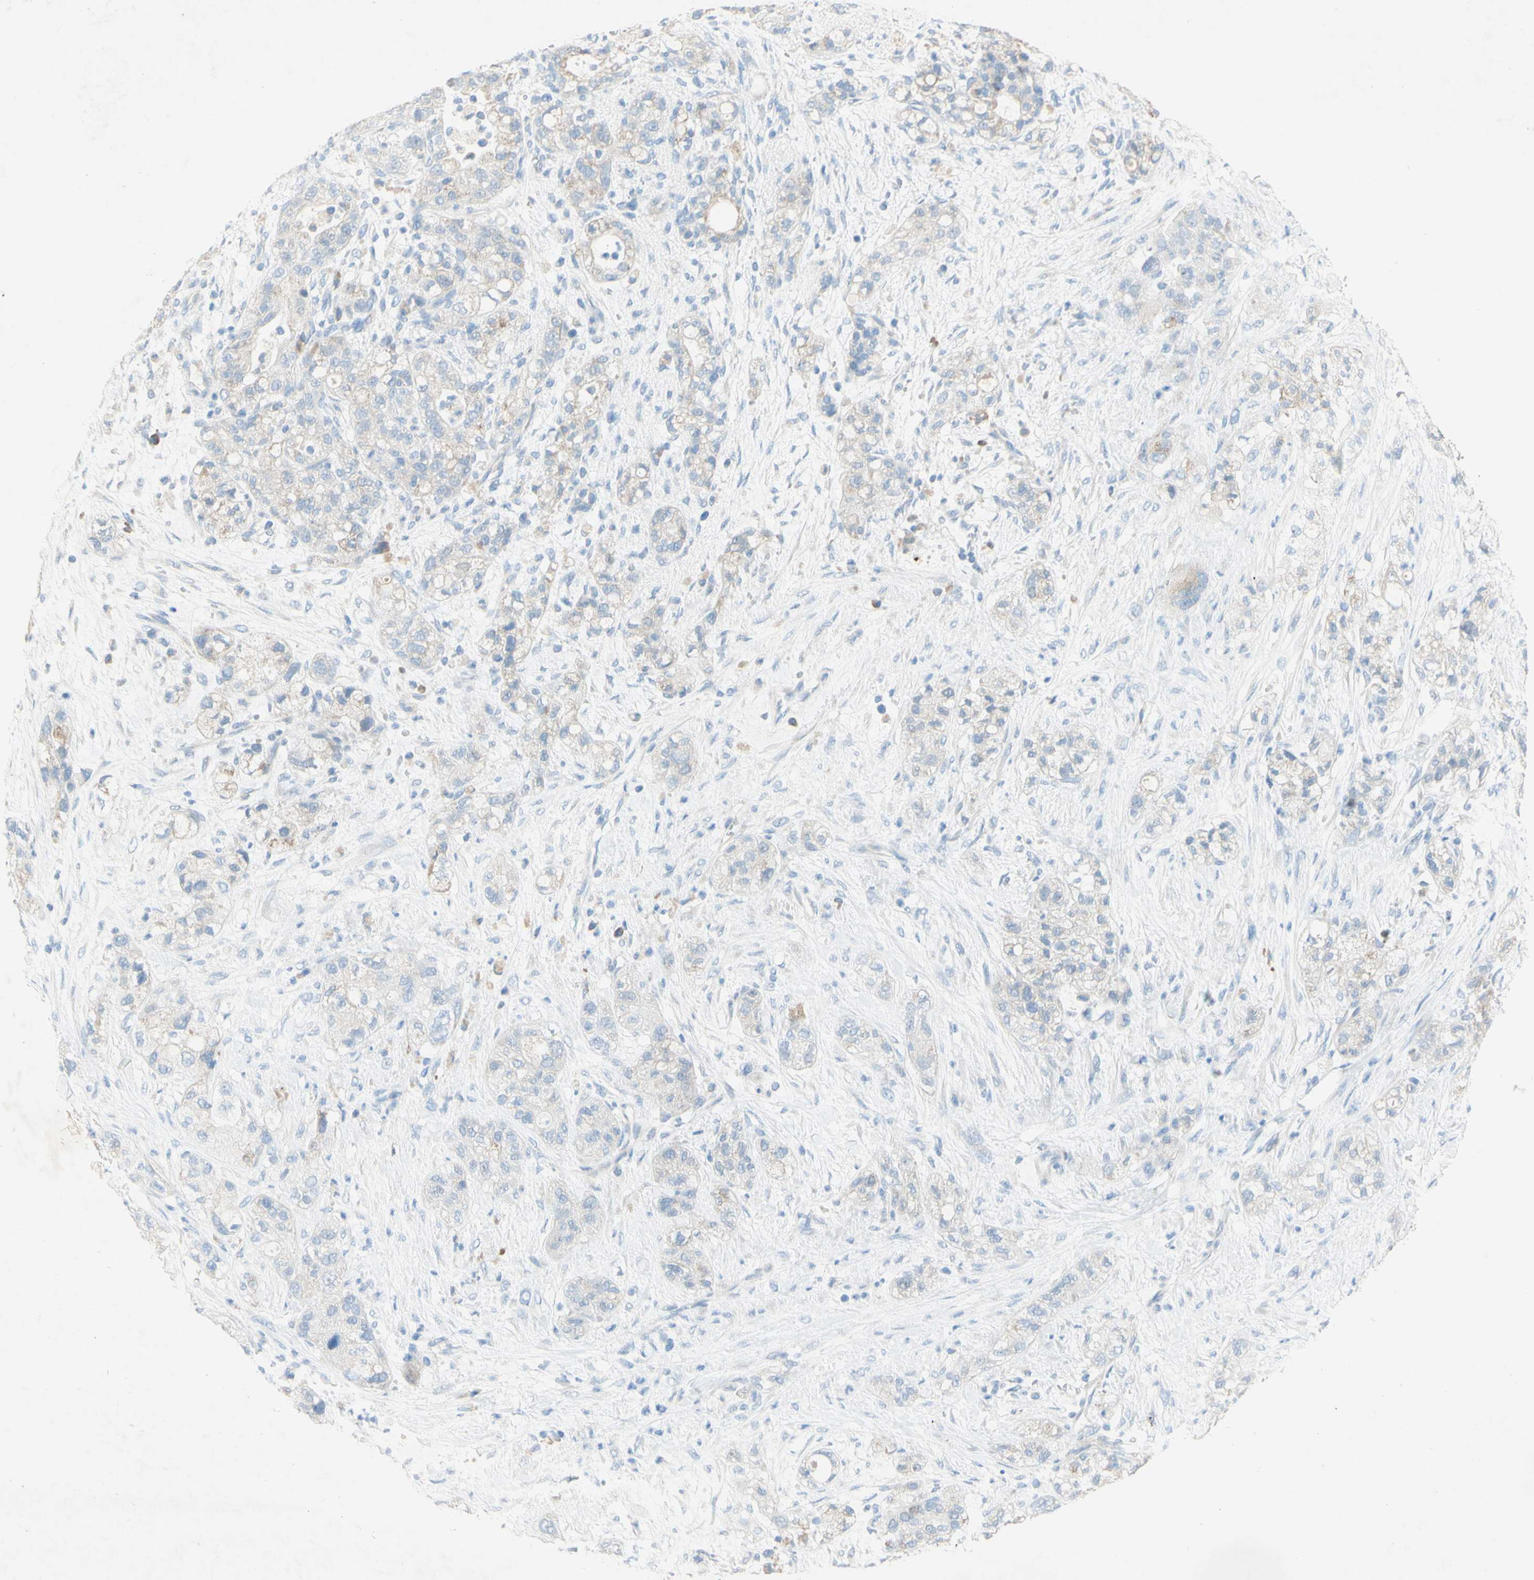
{"staining": {"intensity": "negative", "quantity": "none", "location": "none"}, "tissue": "pancreatic cancer", "cell_type": "Tumor cells", "image_type": "cancer", "snomed": [{"axis": "morphology", "description": "Adenocarcinoma, NOS"}, {"axis": "topography", "description": "Pancreas"}], "caption": "Pancreatic adenocarcinoma stained for a protein using immunohistochemistry (IHC) exhibits no expression tumor cells.", "gene": "ACADL", "patient": {"sex": "female", "age": 78}}